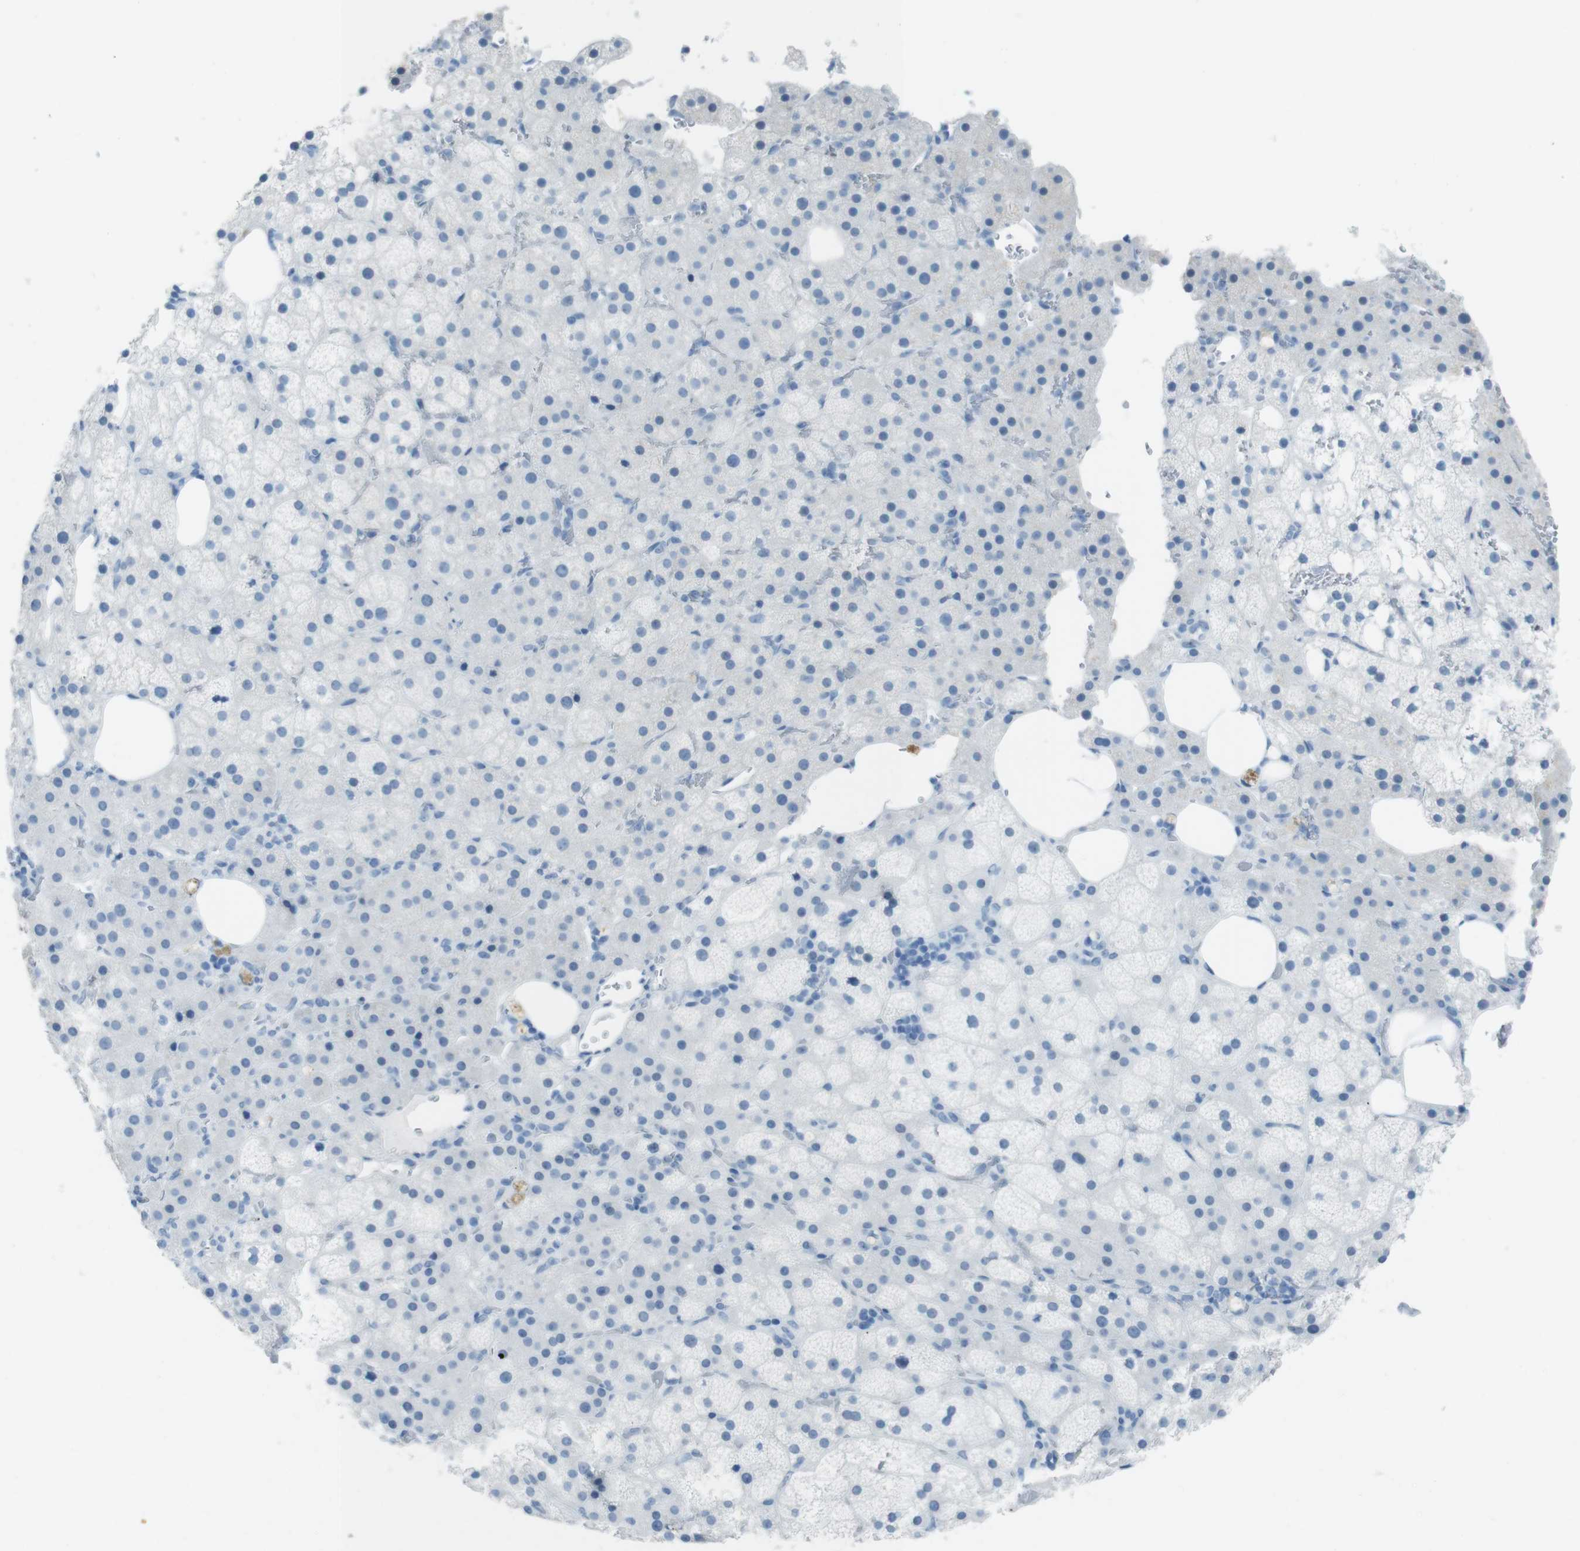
{"staining": {"intensity": "negative", "quantity": "none", "location": "none"}, "tissue": "adrenal gland", "cell_type": "Glandular cells", "image_type": "normal", "snomed": [{"axis": "morphology", "description": "Normal tissue, NOS"}, {"axis": "topography", "description": "Adrenal gland"}], "caption": "High power microscopy photomicrograph of an immunohistochemistry (IHC) image of benign adrenal gland, revealing no significant positivity in glandular cells.", "gene": "TMEM207", "patient": {"sex": "female", "age": 59}}